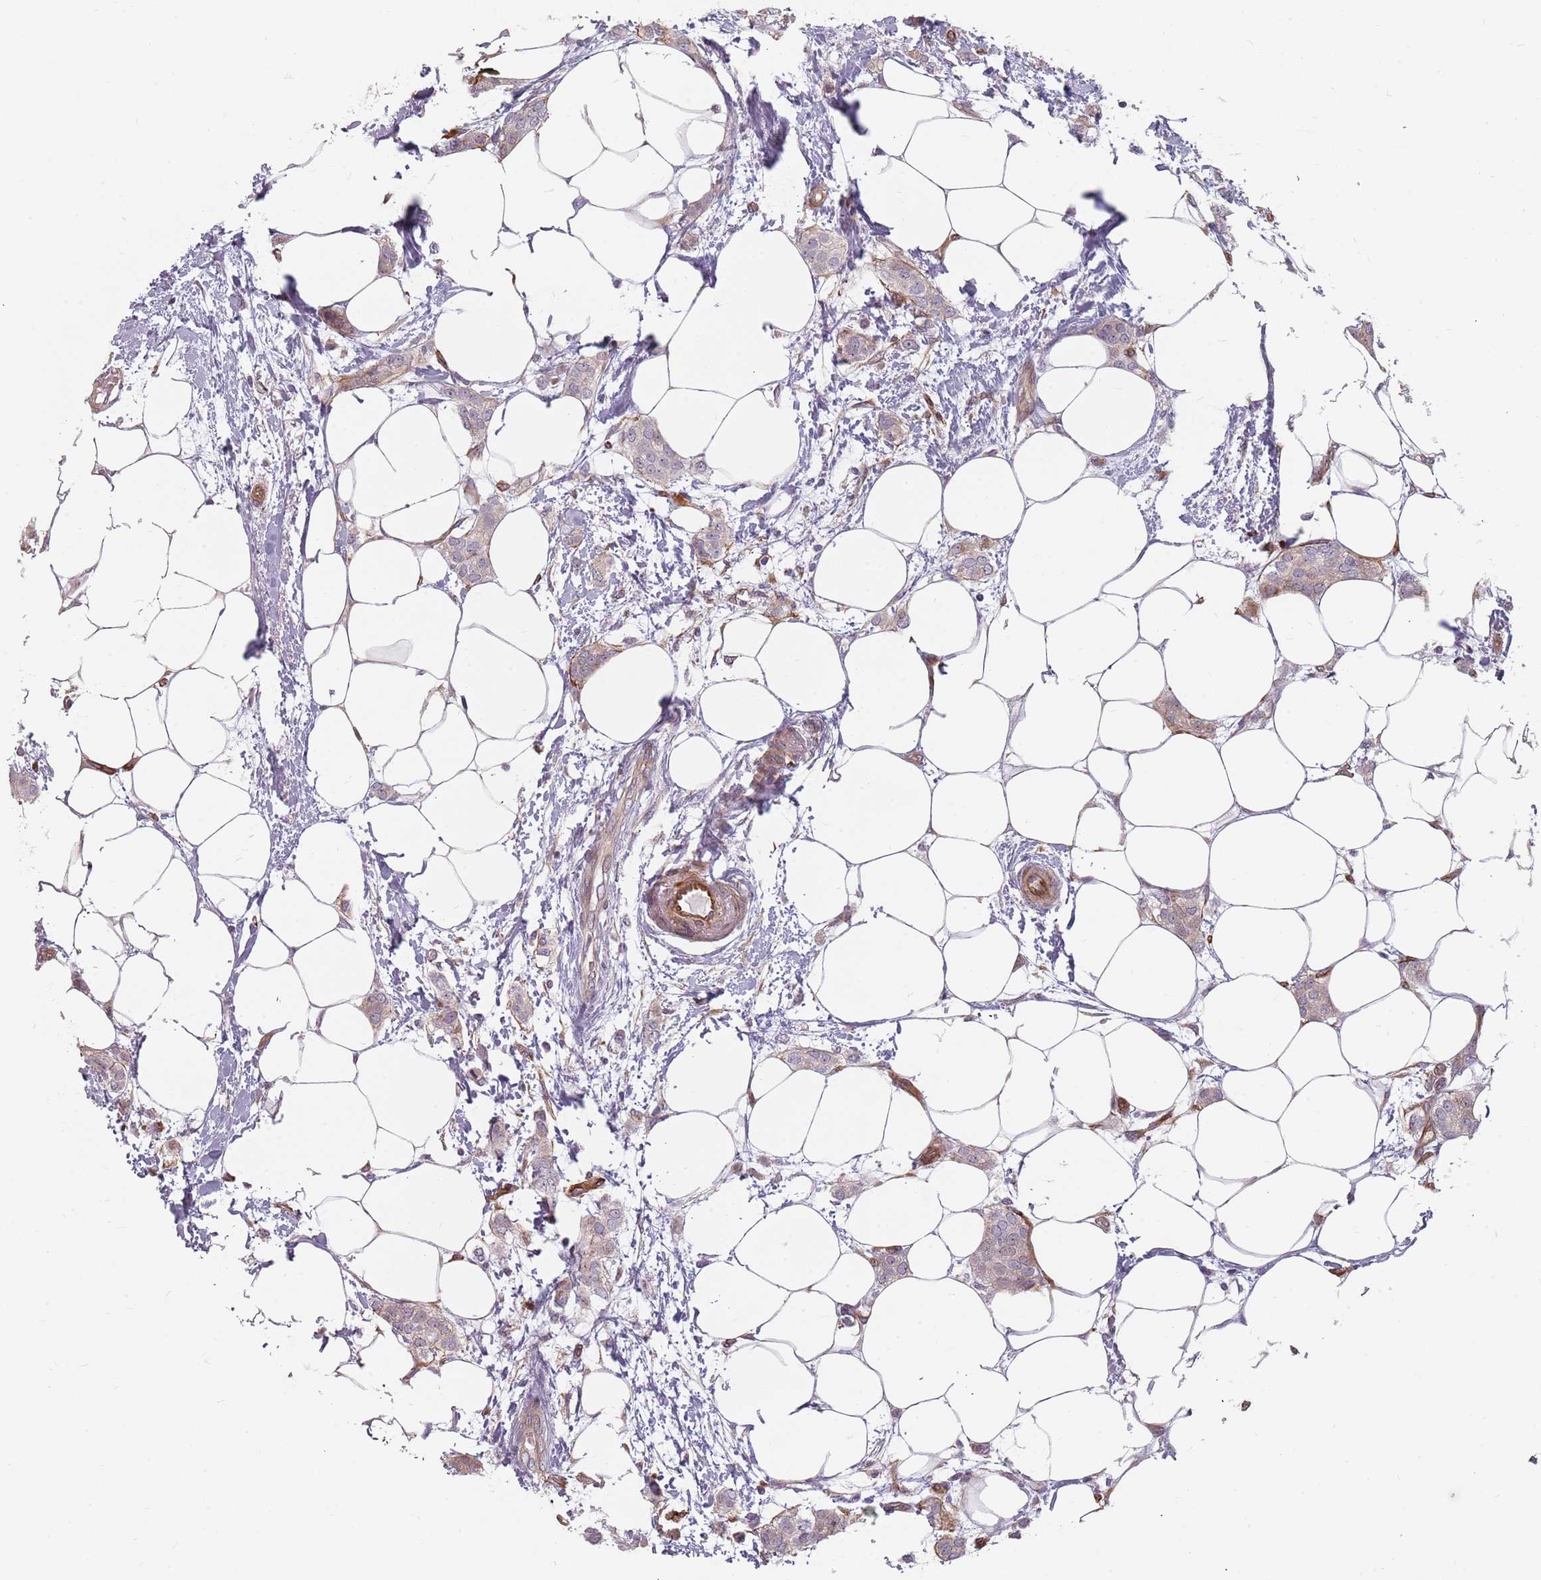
{"staining": {"intensity": "weak", "quantity": "25%-75%", "location": "cytoplasmic/membranous"}, "tissue": "breast cancer", "cell_type": "Tumor cells", "image_type": "cancer", "snomed": [{"axis": "morphology", "description": "Duct carcinoma"}, {"axis": "topography", "description": "Breast"}], "caption": "Brown immunohistochemical staining in invasive ductal carcinoma (breast) displays weak cytoplasmic/membranous positivity in approximately 25%-75% of tumor cells.", "gene": "GAS2L3", "patient": {"sex": "female", "age": 72}}